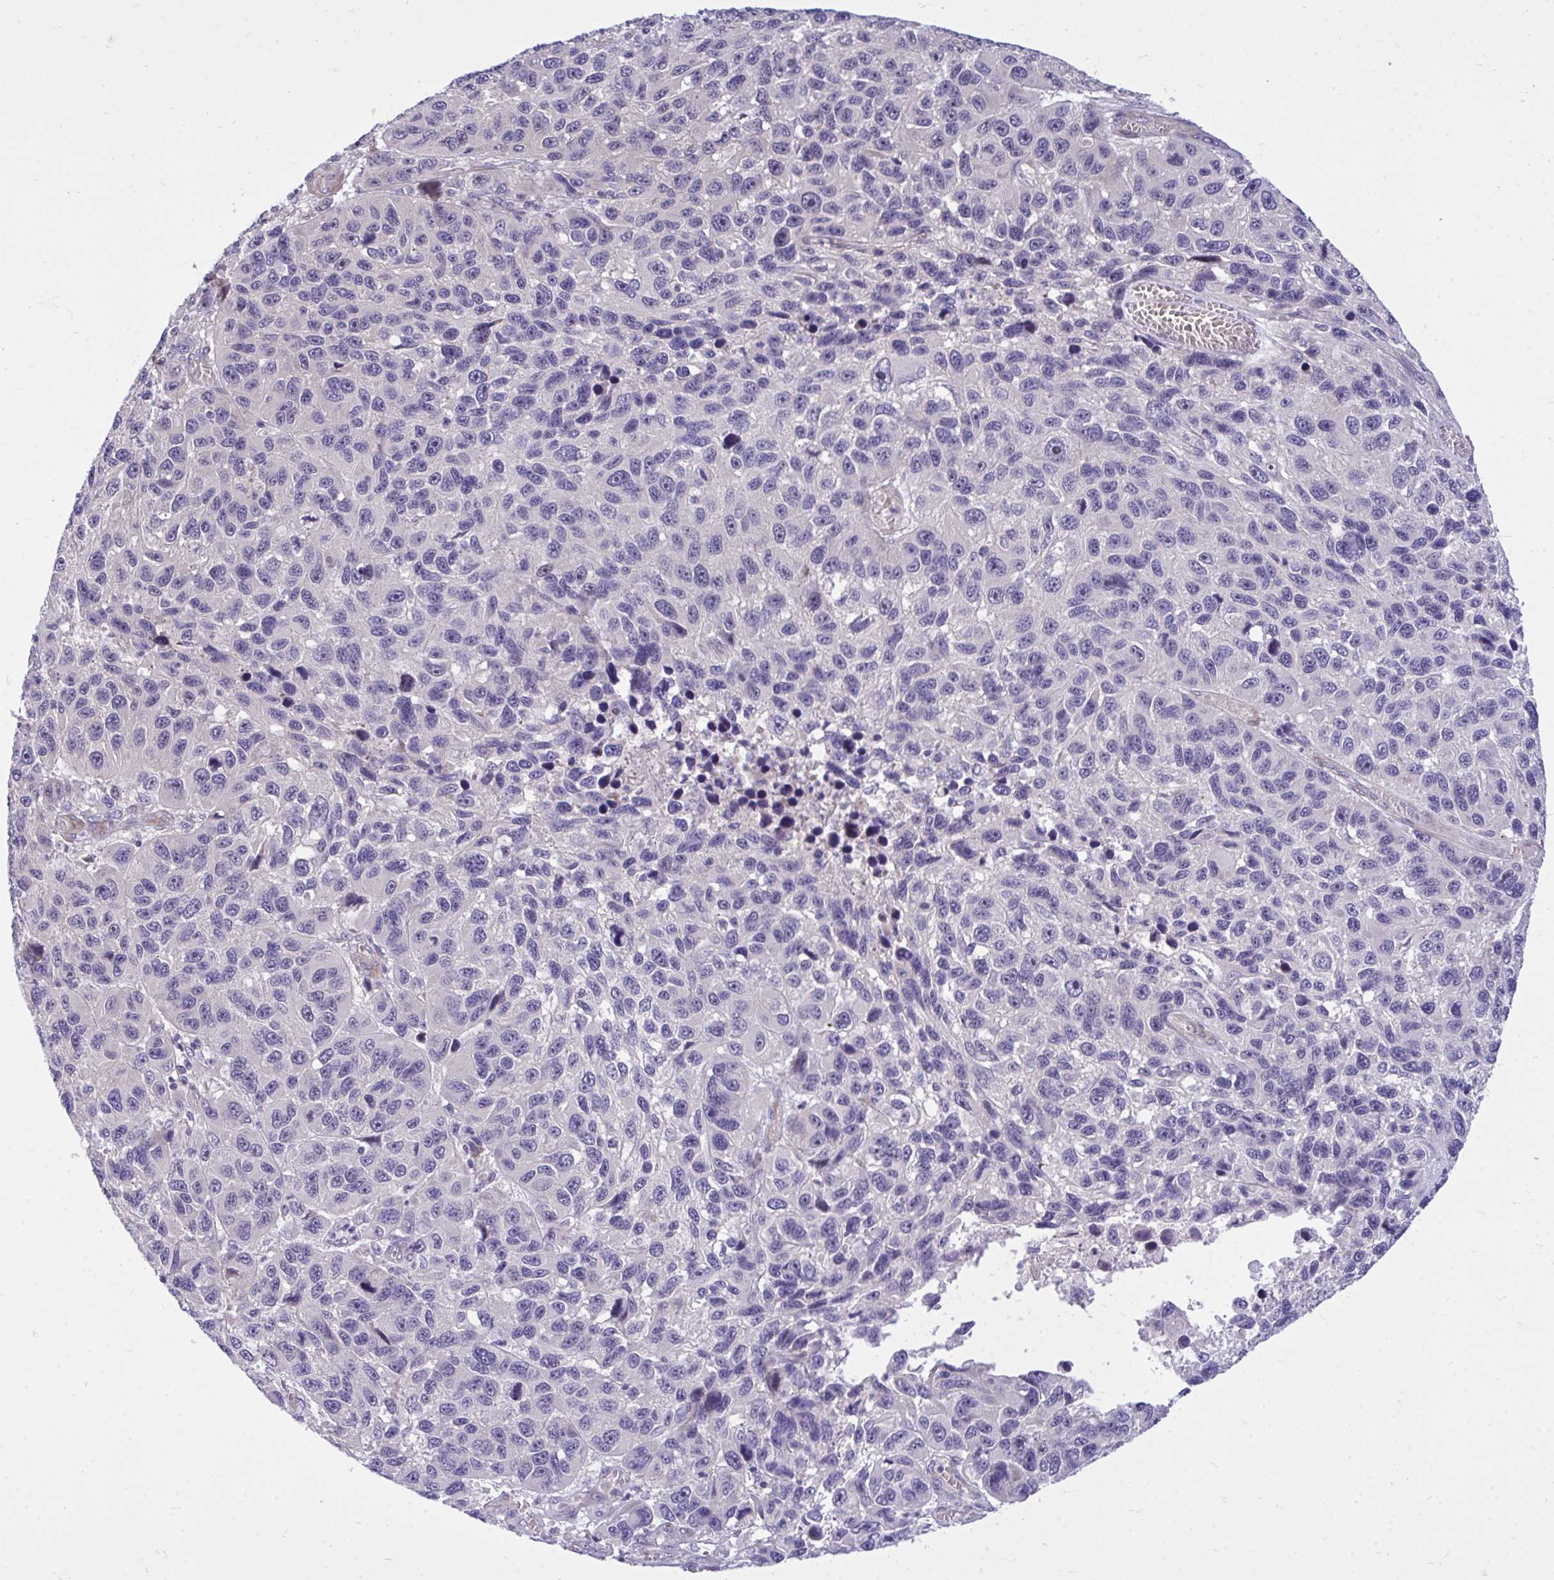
{"staining": {"intensity": "negative", "quantity": "none", "location": "none"}, "tissue": "melanoma", "cell_type": "Tumor cells", "image_type": "cancer", "snomed": [{"axis": "morphology", "description": "Malignant melanoma, NOS"}, {"axis": "topography", "description": "Skin"}], "caption": "High power microscopy histopathology image of an IHC image of malignant melanoma, revealing no significant expression in tumor cells. (DAB (3,3'-diaminobenzidine) immunohistochemistry visualized using brightfield microscopy, high magnification).", "gene": "HMBOX1", "patient": {"sex": "male", "age": 53}}